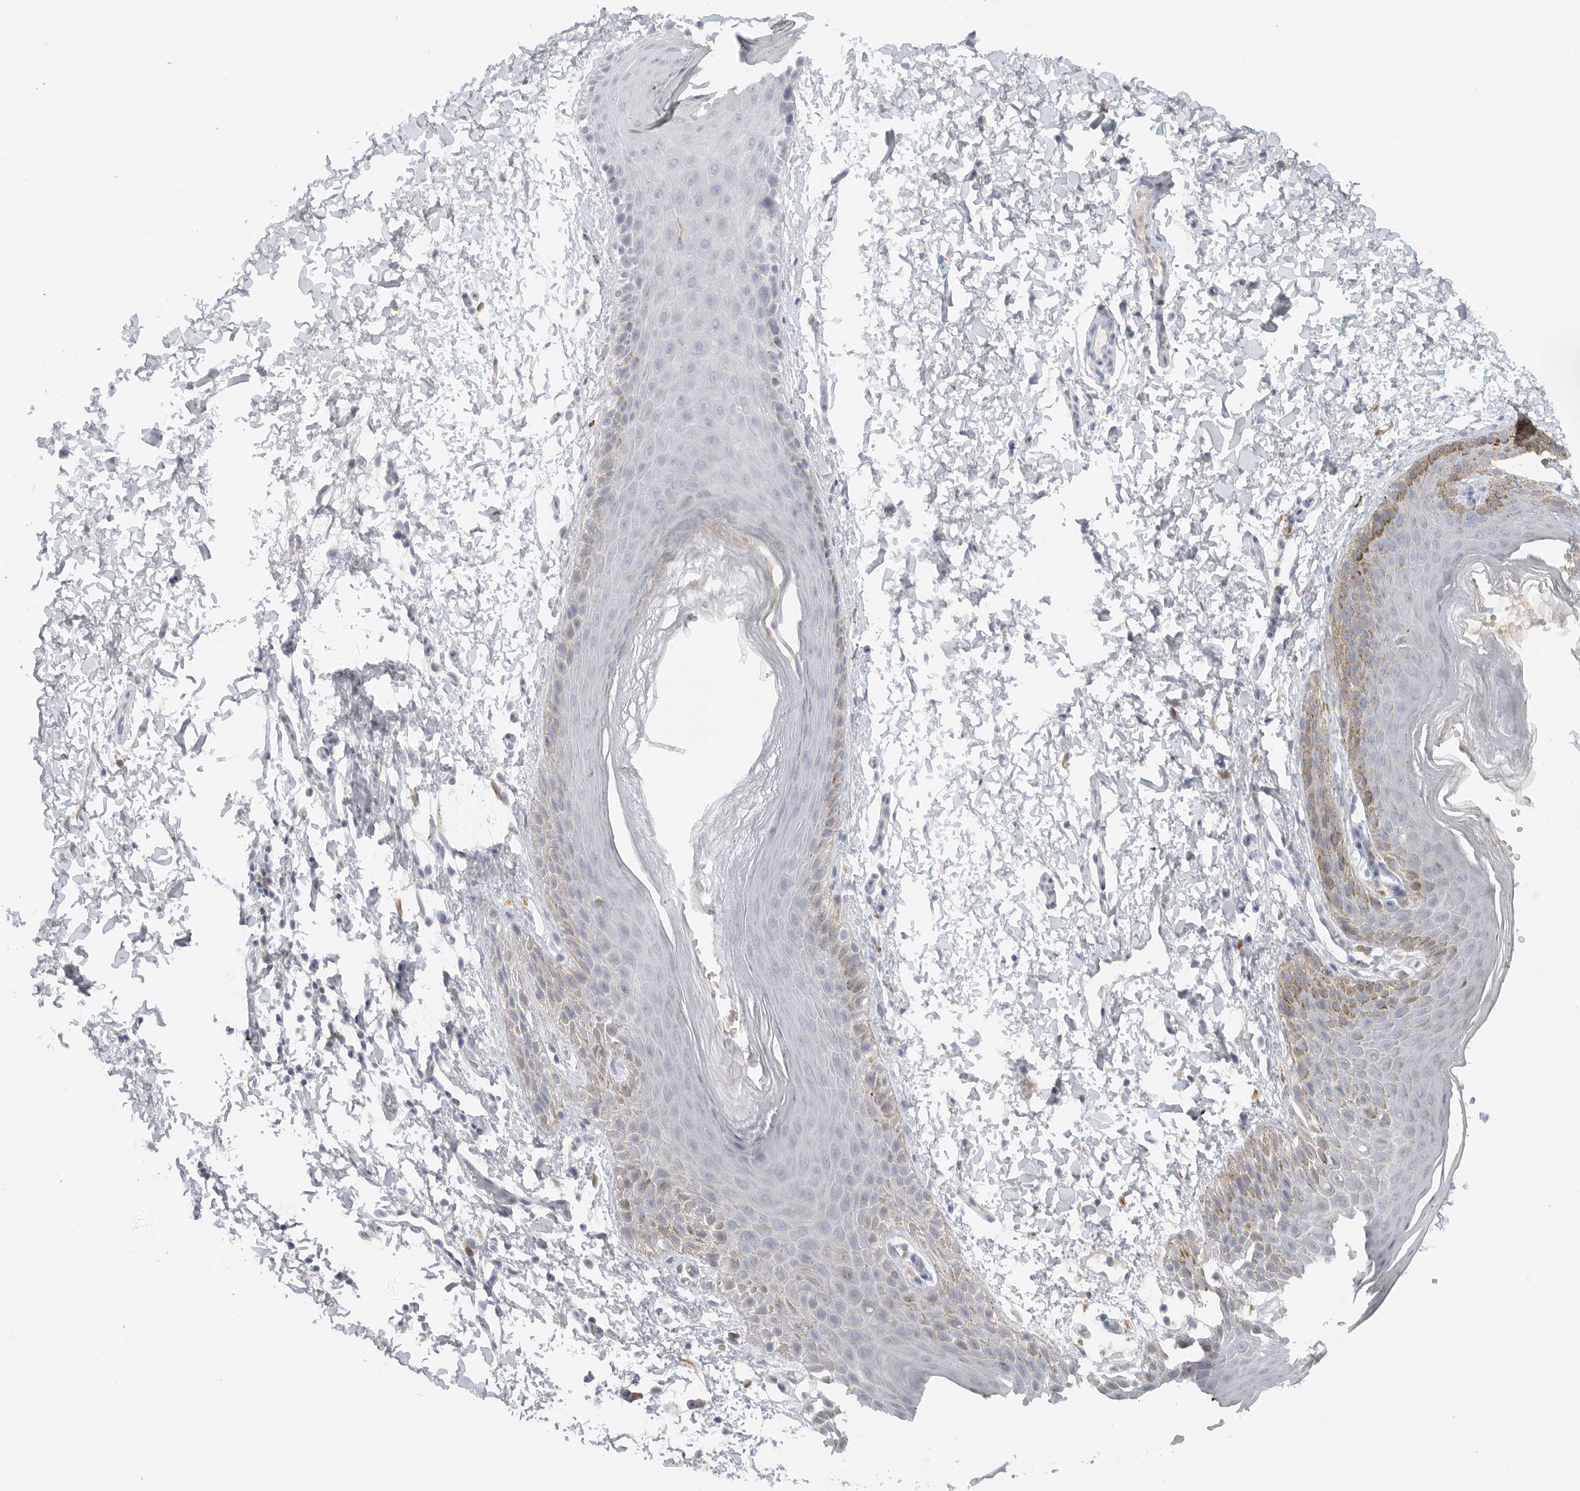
{"staining": {"intensity": "weak", "quantity": "<25%", "location": "cytoplasmic/membranous"}, "tissue": "skin", "cell_type": "Epidermal cells", "image_type": "normal", "snomed": [{"axis": "morphology", "description": "Normal tissue, NOS"}, {"axis": "topography", "description": "Anal"}, {"axis": "topography", "description": "Peripheral nerve tissue"}], "caption": "Image shows no significant protein expression in epidermal cells of normal skin.", "gene": "PAM", "patient": {"sex": "male", "age": 44}}